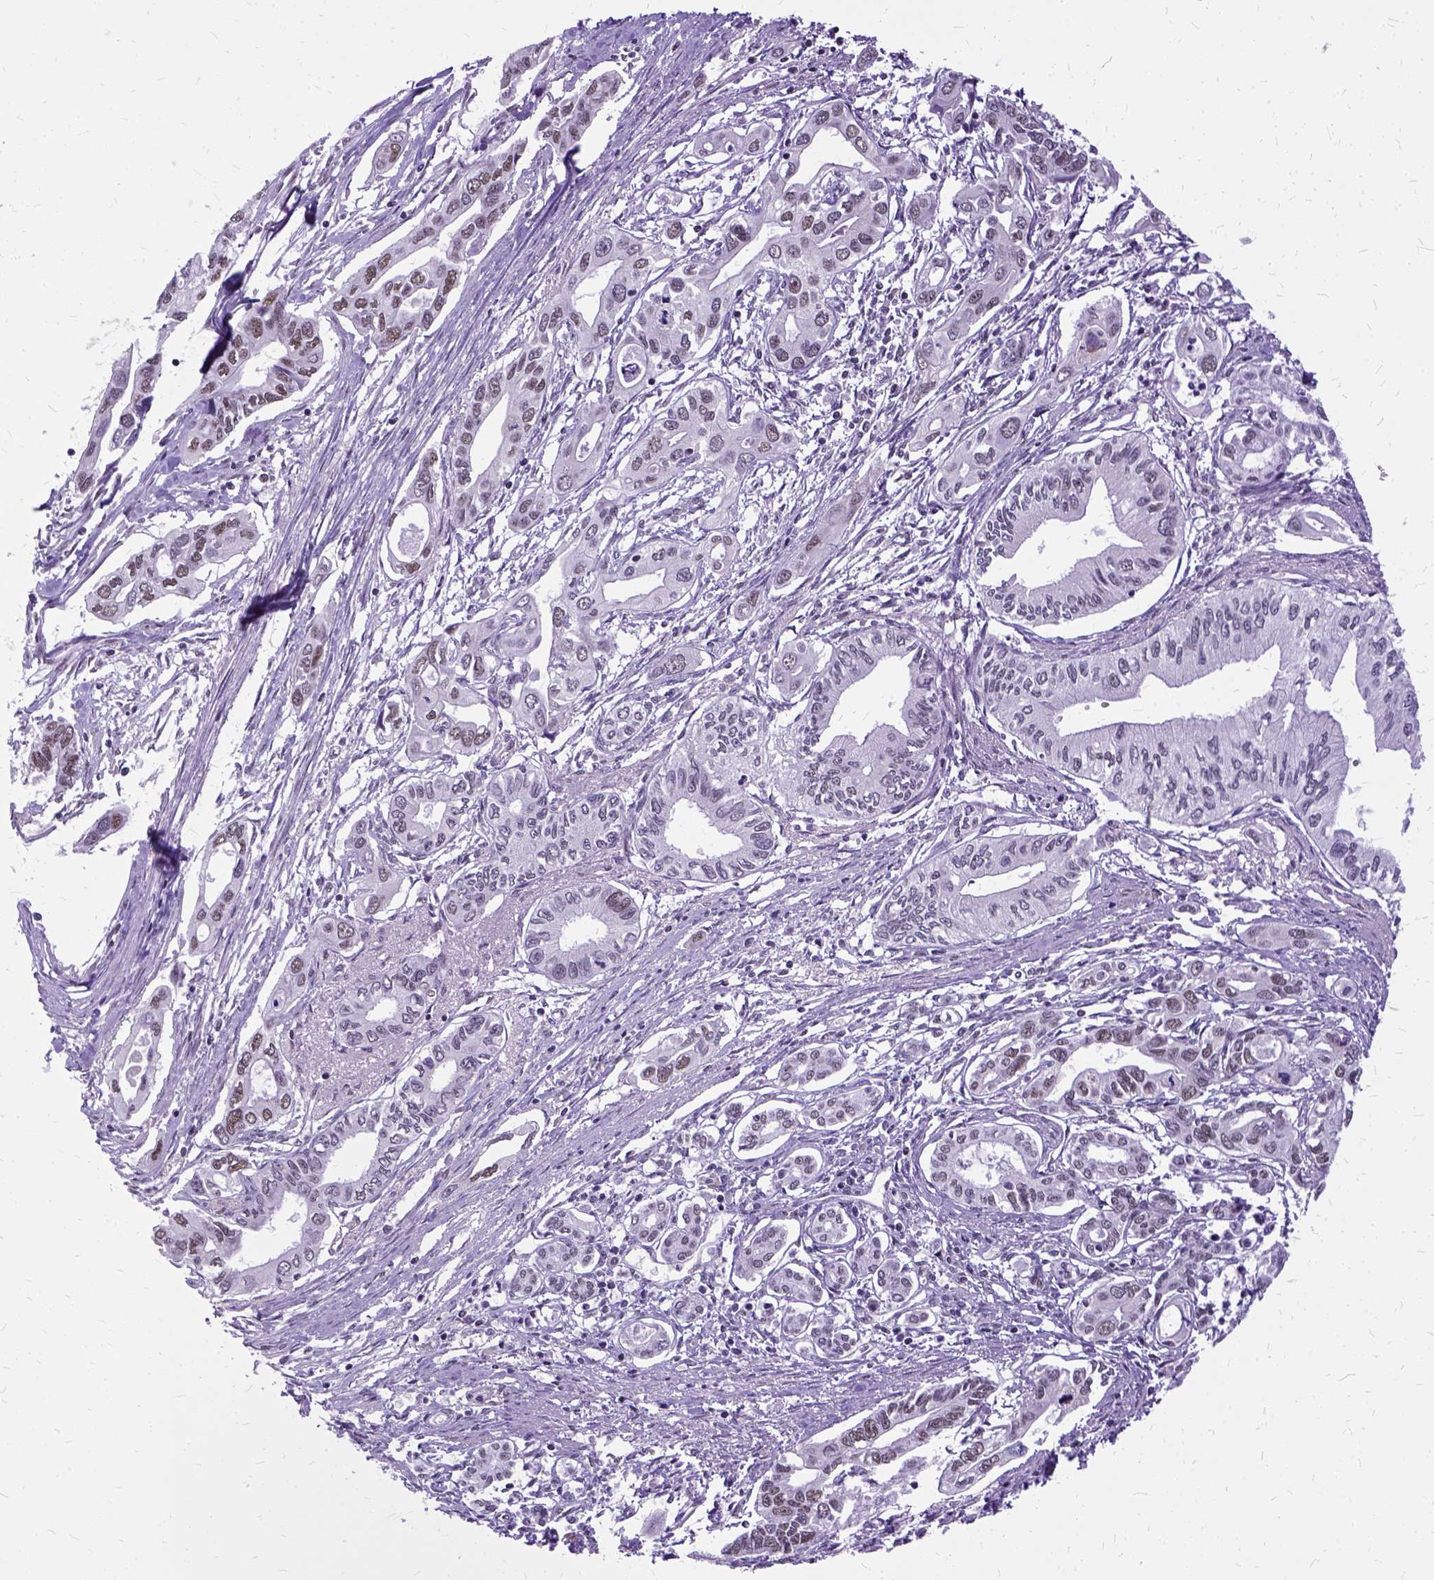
{"staining": {"intensity": "moderate", "quantity": "<25%", "location": "nuclear"}, "tissue": "pancreatic cancer", "cell_type": "Tumor cells", "image_type": "cancer", "snomed": [{"axis": "morphology", "description": "Adenocarcinoma, NOS"}, {"axis": "topography", "description": "Pancreas"}], "caption": "Pancreatic cancer was stained to show a protein in brown. There is low levels of moderate nuclear positivity in approximately <25% of tumor cells. (DAB (3,3'-diaminobenzidine) IHC with brightfield microscopy, high magnification).", "gene": "SETD1A", "patient": {"sex": "male", "age": 60}}